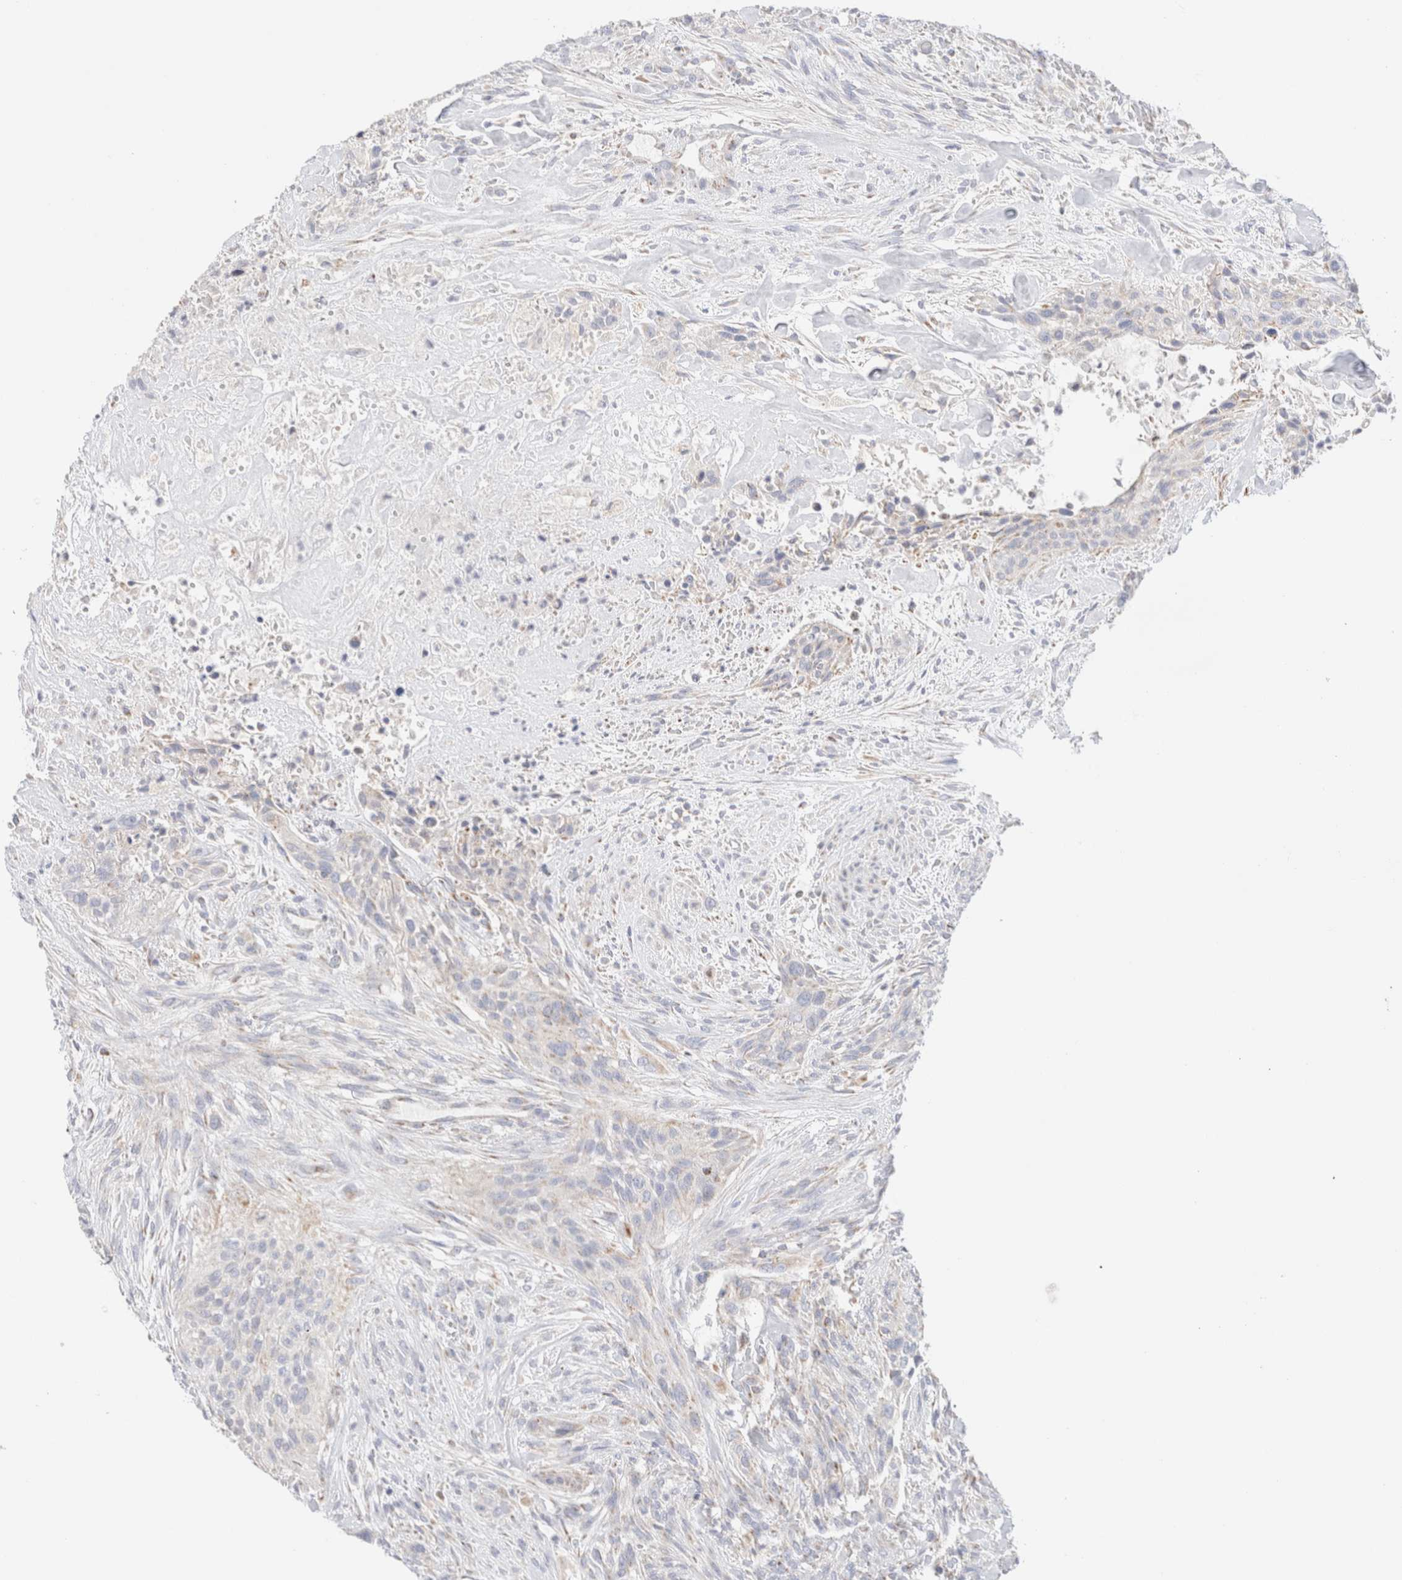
{"staining": {"intensity": "negative", "quantity": "none", "location": "none"}, "tissue": "urothelial cancer", "cell_type": "Tumor cells", "image_type": "cancer", "snomed": [{"axis": "morphology", "description": "Urothelial carcinoma, High grade"}, {"axis": "topography", "description": "Urinary bladder"}], "caption": "High power microscopy micrograph of an immunohistochemistry (IHC) histopathology image of urothelial carcinoma (high-grade), revealing no significant expression in tumor cells.", "gene": "ATP6V1C1", "patient": {"sex": "male", "age": 35}}